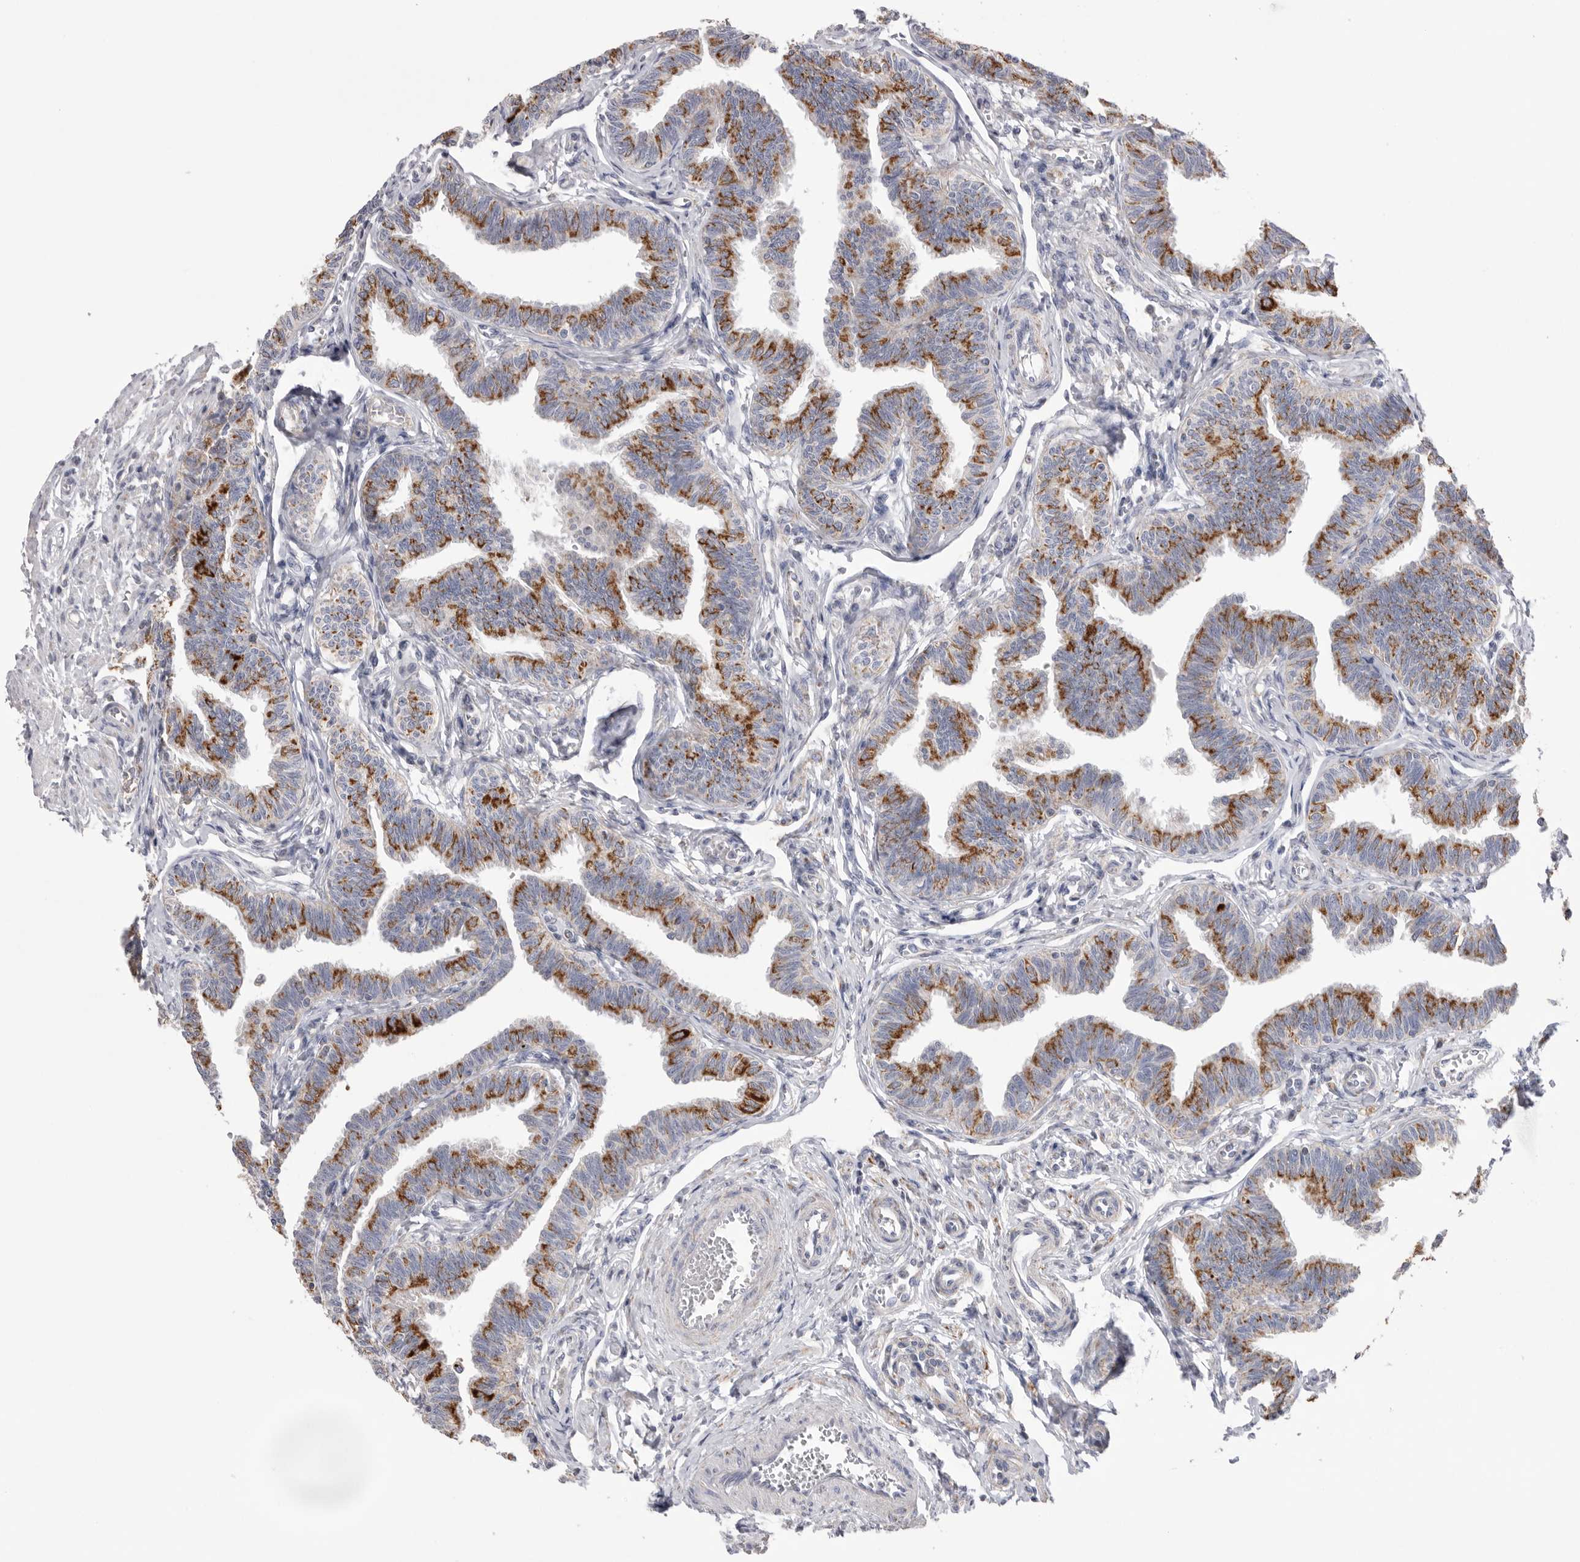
{"staining": {"intensity": "strong", "quantity": "25%-75%", "location": "cytoplasmic/membranous"}, "tissue": "fallopian tube", "cell_type": "Glandular cells", "image_type": "normal", "snomed": [{"axis": "morphology", "description": "Normal tissue, NOS"}, {"axis": "topography", "description": "Fallopian tube"}, {"axis": "topography", "description": "Ovary"}], "caption": "Human fallopian tube stained with a protein marker shows strong staining in glandular cells.", "gene": "VDAC3", "patient": {"sex": "female", "age": 23}}